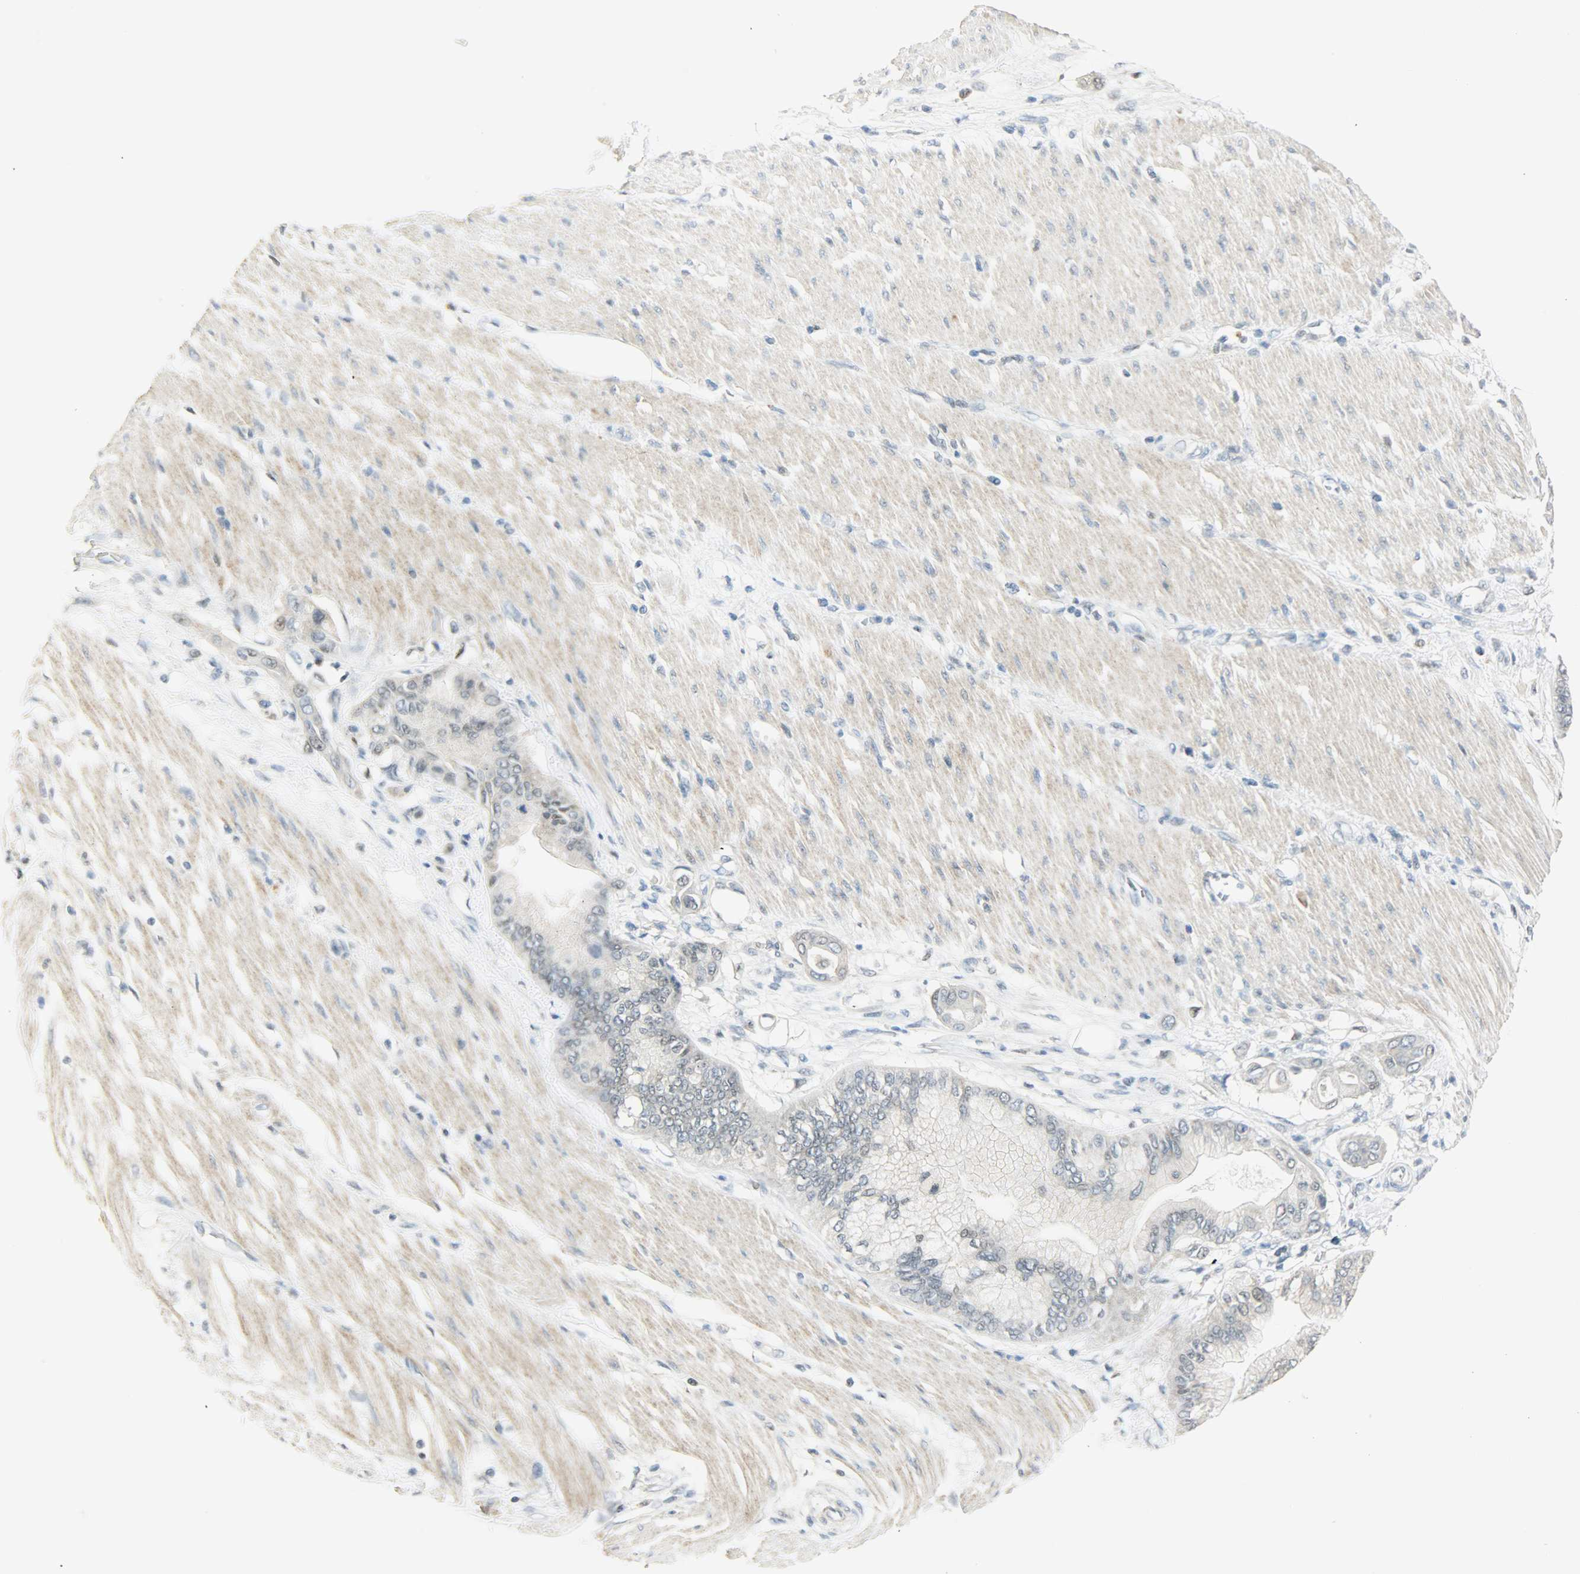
{"staining": {"intensity": "weak", "quantity": "<25%", "location": "cytoplasmic/membranous,nuclear"}, "tissue": "pancreatic cancer", "cell_type": "Tumor cells", "image_type": "cancer", "snomed": [{"axis": "morphology", "description": "Adenocarcinoma, NOS"}, {"axis": "morphology", "description": "Adenocarcinoma, metastatic, NOS"}, {"axis": "topography", "description": "Lymph node"}, {"axis": "topography", "description": "Pancreas"}, {"axis": "topography", "description": "Duodenum"}], "caption": "Metastatic adenocarcinoma (pancreatic) was stained to show a protein in brown. There is no significant expression in tumor cells.", "gene": "PPARG", "patient": {"sex": "female", "age": 64}}